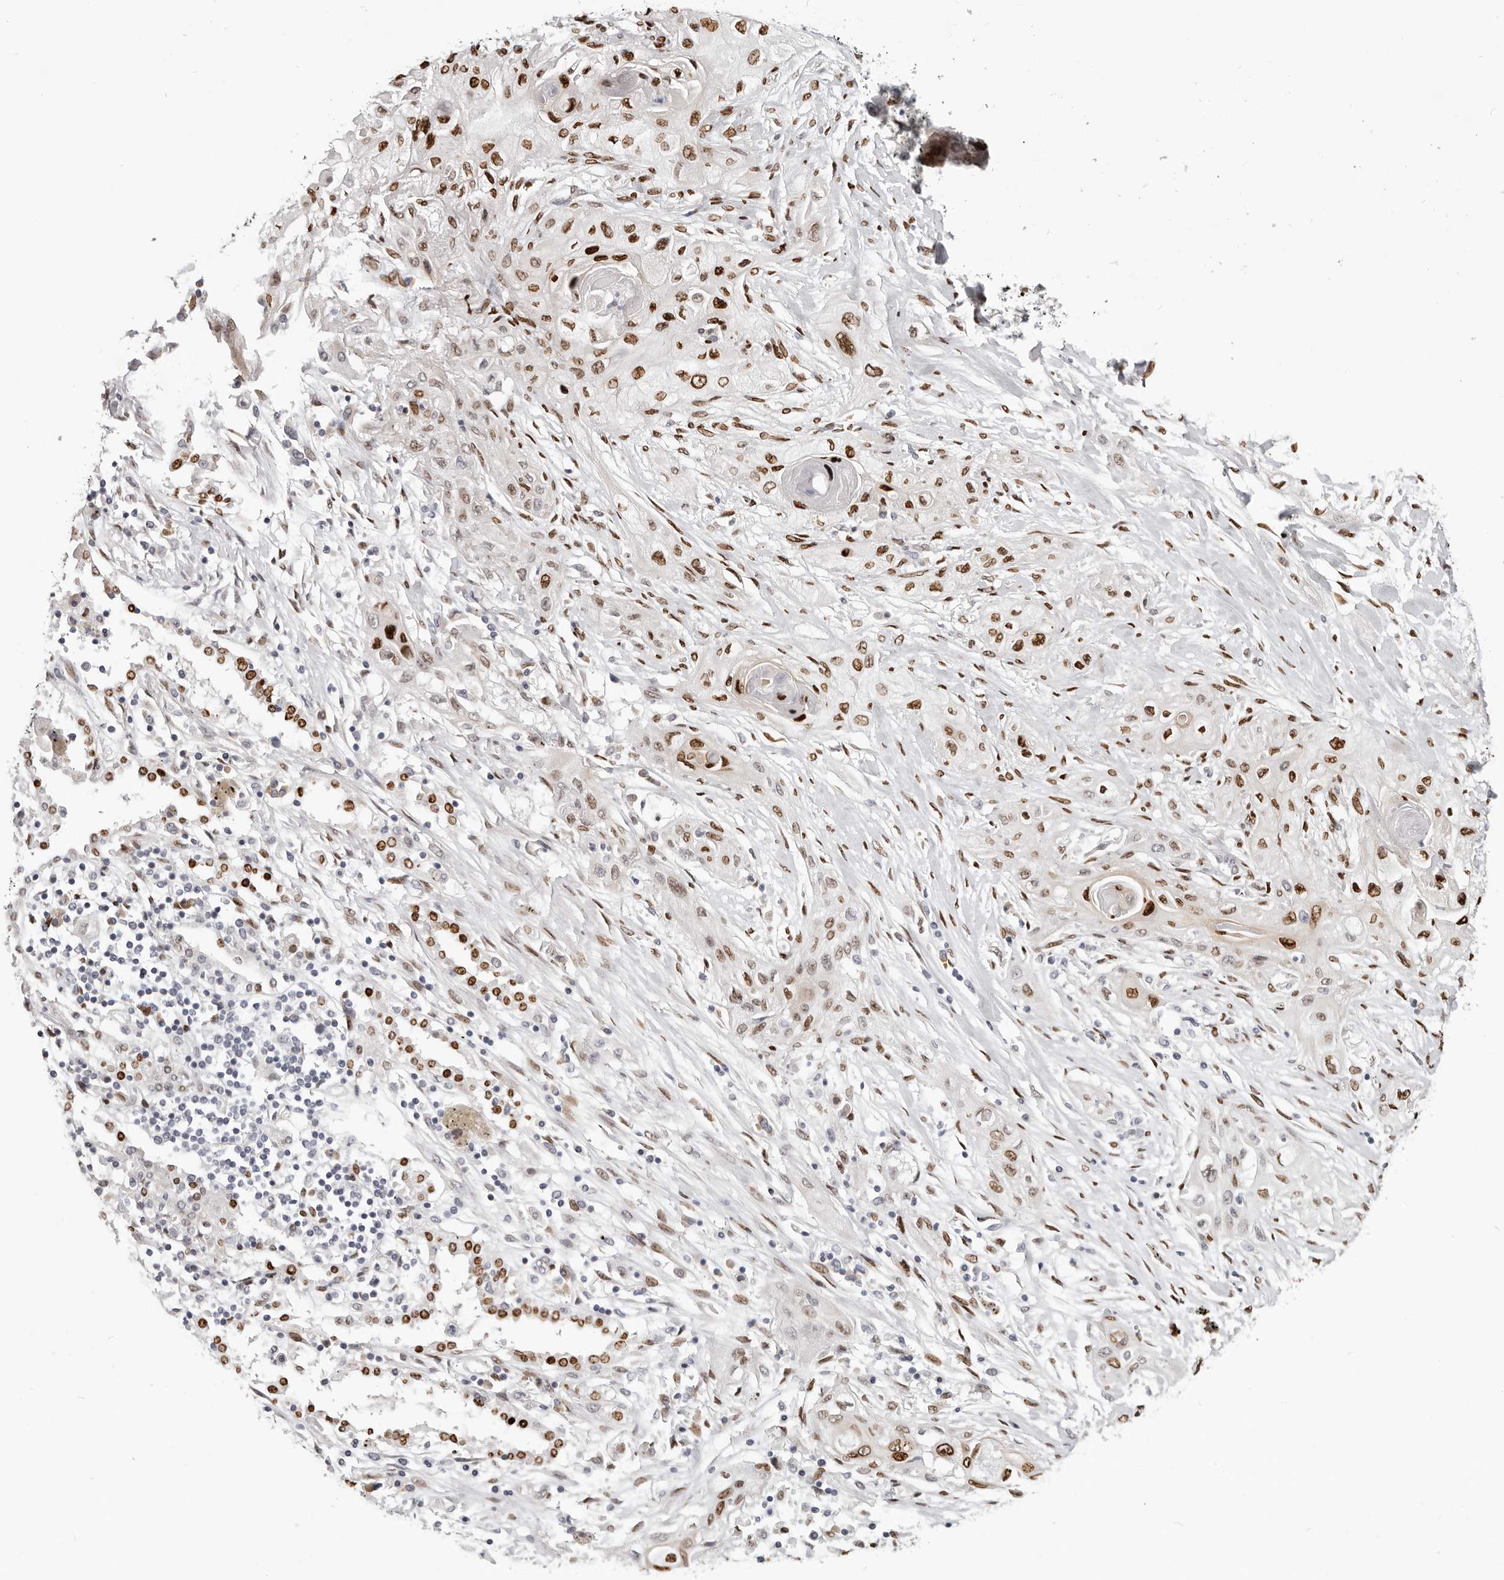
{"staining": {"intensity": "moderate", "quantity": ">75%", "location": "nuclear"}, "tissue": "lung cancer", "cell_type": "Tumor cells", "image_type": "cancer", "snomed": [{"axis": "morphology", "description": "Squamous cell carcinoma, NOS"}, {"axis": "topography", "description": "Lung"}], "caption": "A brown stain highlights moderate nuclear staining of a protein in human squamous cell carcinoma (lung) tumor cells.", "gene": "SRP19", "patient": {"sex": "female", "age": 47}}